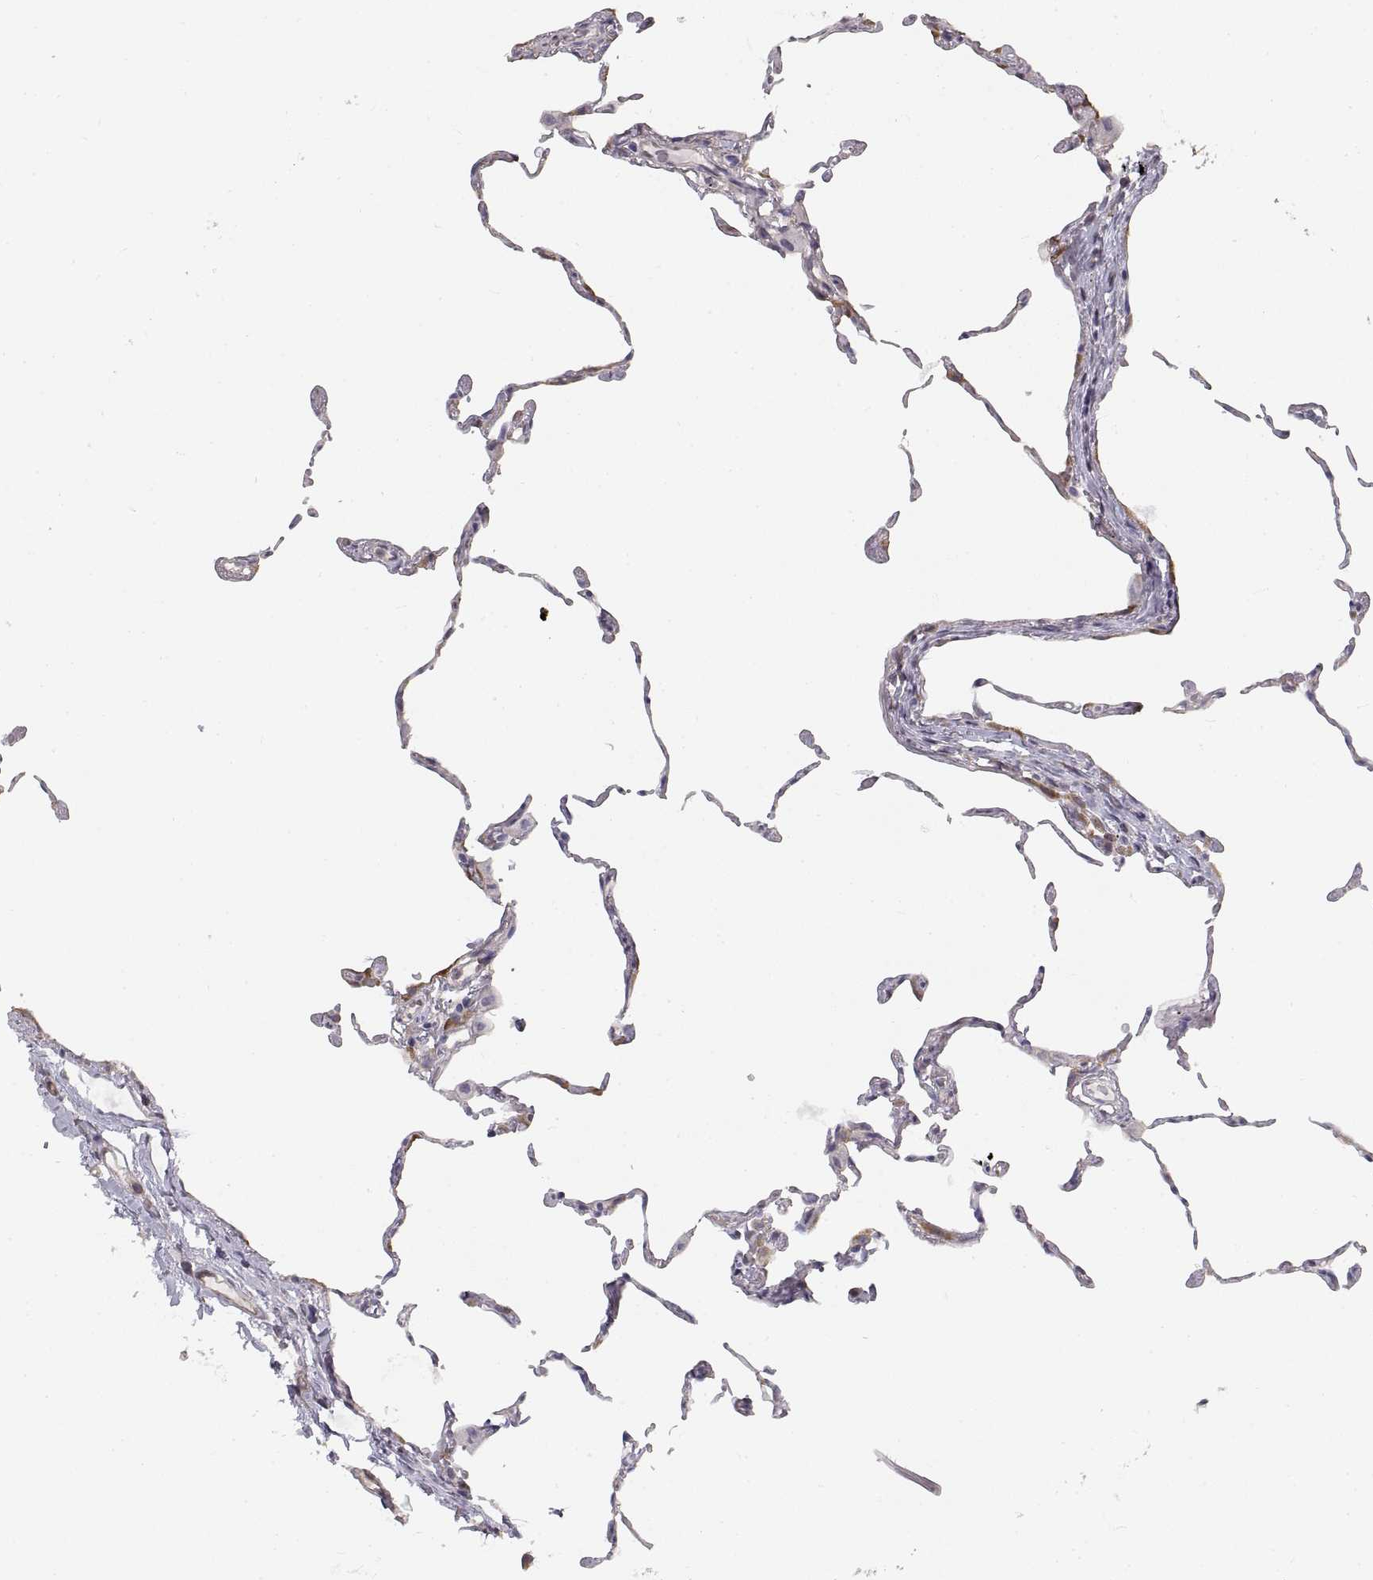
{"staining": {"intensity": "moderate", "quantity": "<25%", "location": "cytoplasmic/membranous"}, "tissue": "lung", "cell_type": "Alveolar cells", "image_type": "normal", "snomed": [{"axis": "morphology", "description": "Normal tissue, NOS"}, {"axis": "topography", "description": "Lung"}], "caption": "IHC staining of normal lung, which shows low levels of moderate cytoplasmic/membranous positivity in approximately <25% of alveolar cells indicating moderate cytoplasmic/membranous protein expression. The staining was performed using DAB (3,3'-diaminobenzidine) (brown) for protein detection and nuclei were counterstained in hematoxylin (blue).", "gene": "HSP90AB1", "patient": {"sex": "female", "age": 57}}